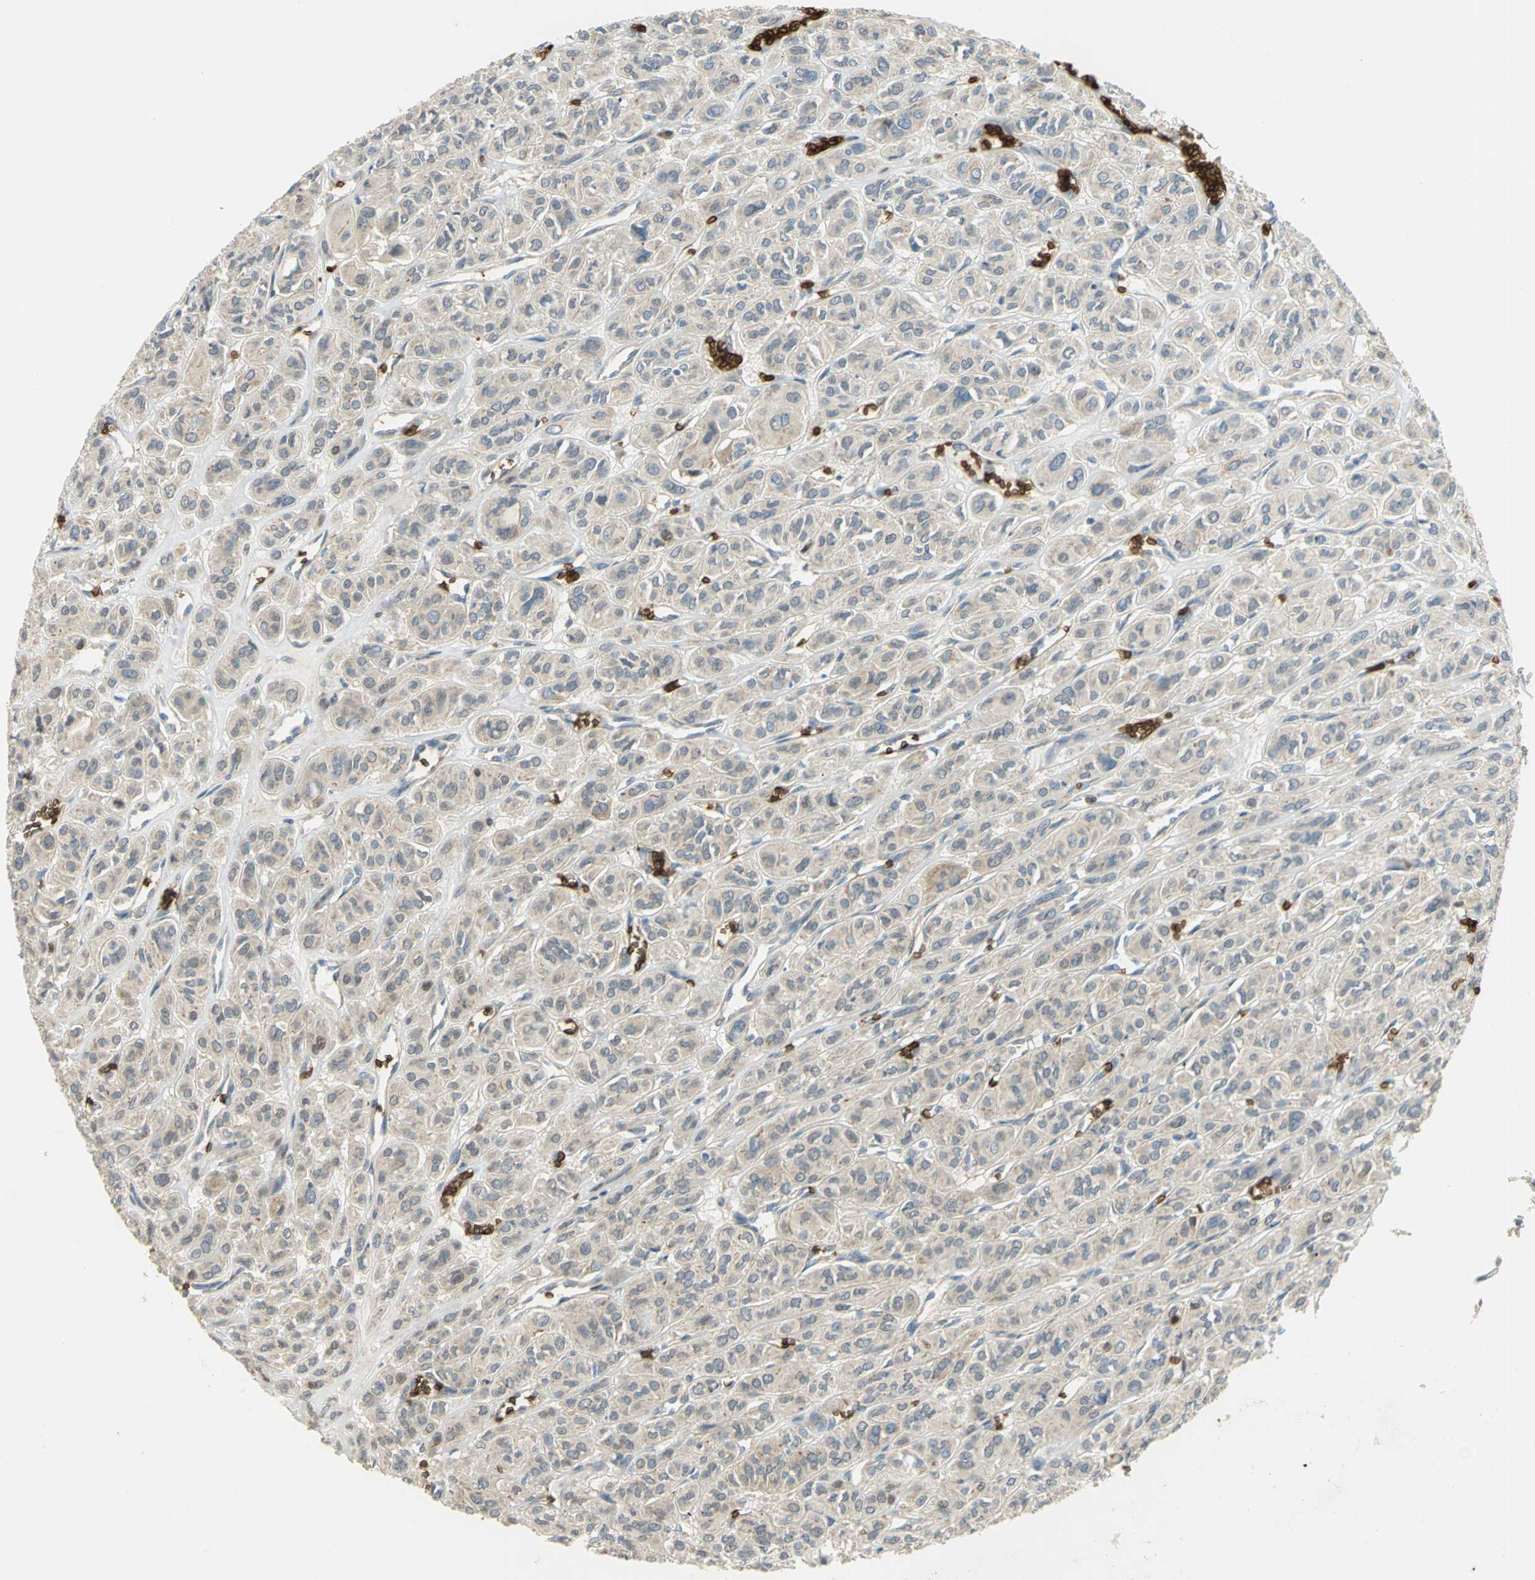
{"staining": {"intensity": "negative", "quantity": "none", "location": "none"}, "tissue": "thyroid cancer", "cell_type": "Tumor cells", "image_type": "cancer", "snomed": [{"axis": "morphology", "description": "Follicular adenoma carcinoma, NOS"}, {"axis": "topography", "description": "Thyroid gland"}], "caption": "This image is of thyroid cancer (follicular adenoma carcinoma) stained with immunohistochemistry to label a protein in brown with the nuclei are counter-stained blue. There is no expression in tumor cells. Nuclei are stained in blue.", "gene": "ANK1", "patient": {"sex": "female", "age": 71}}